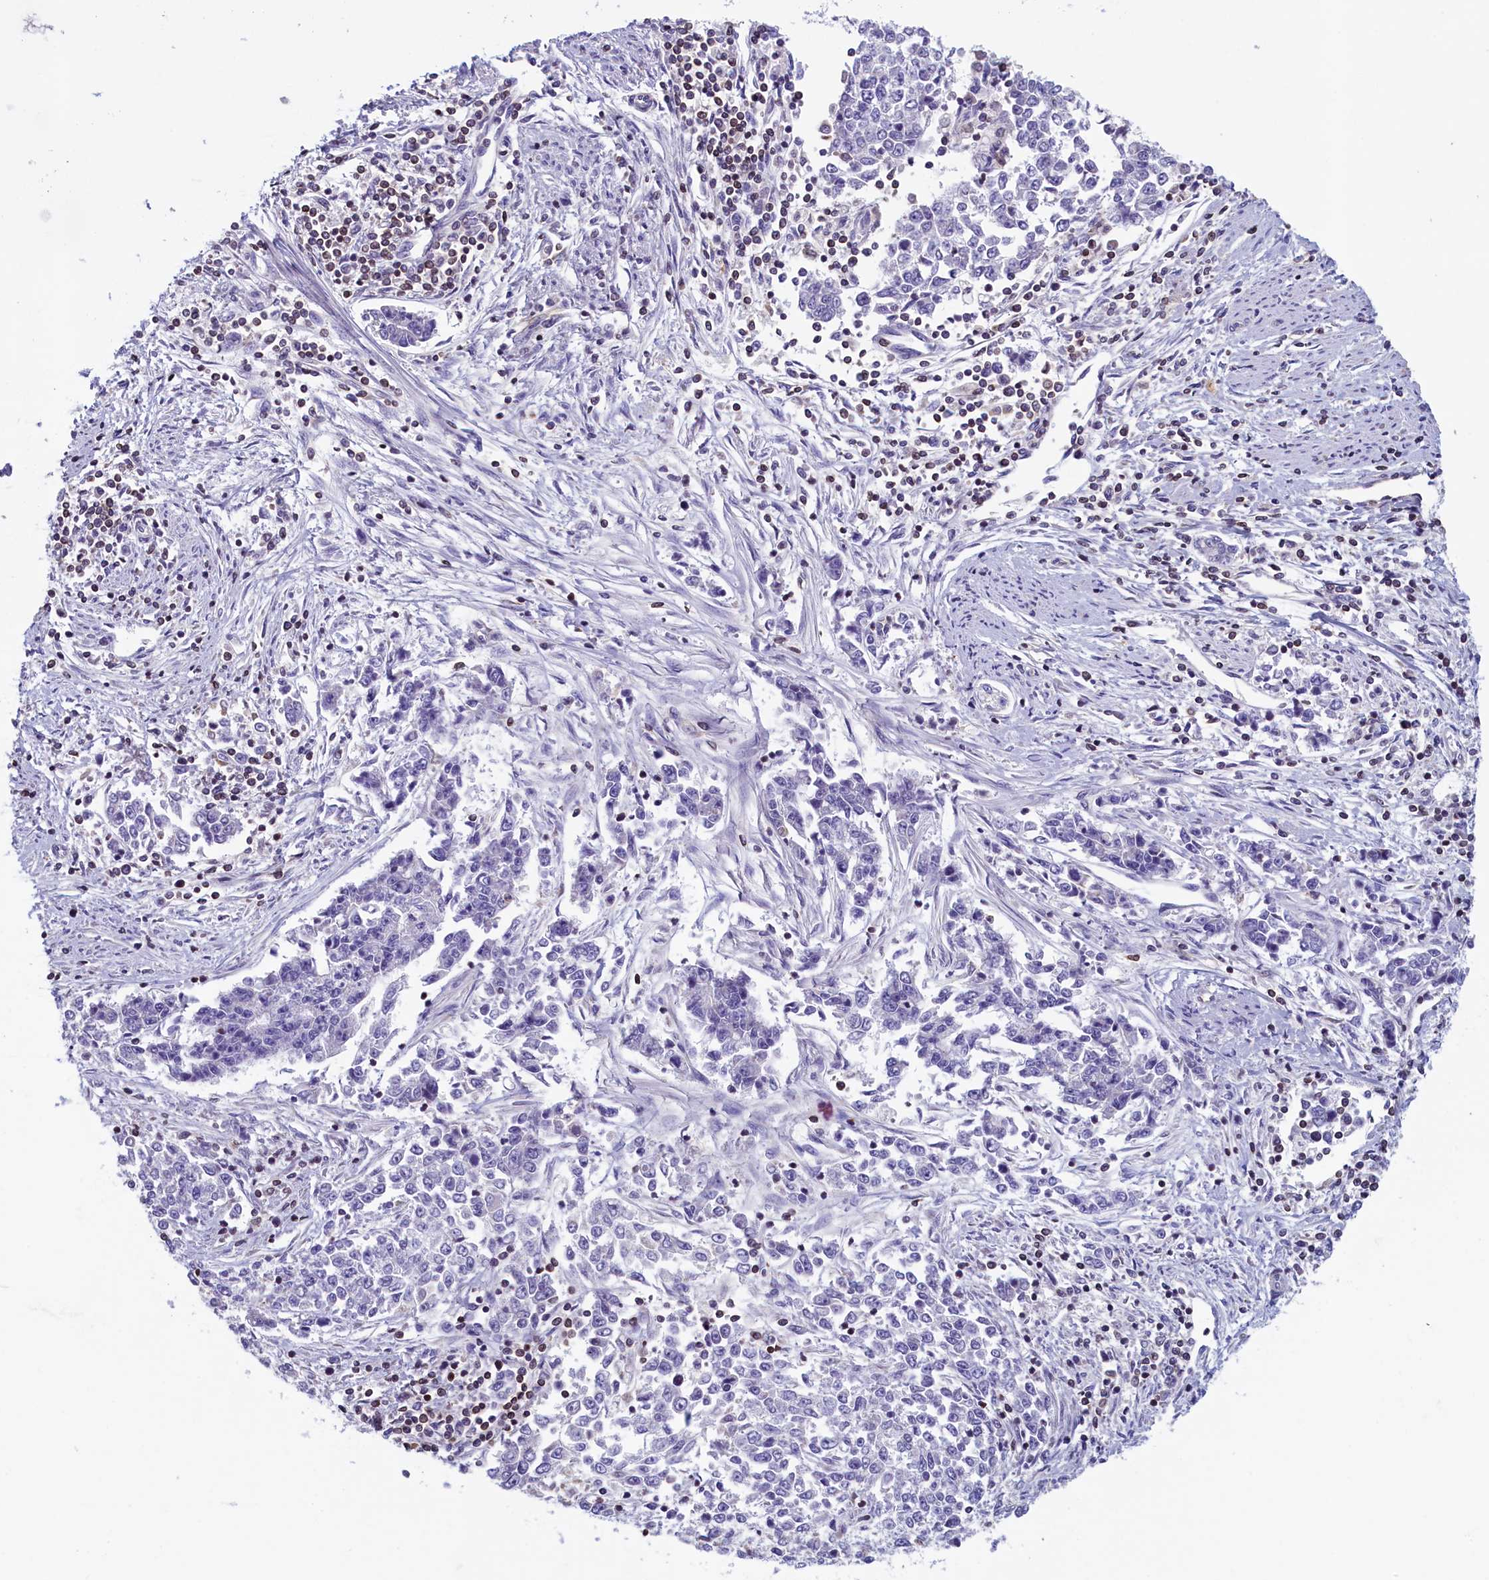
{"staining": {"intensity": "negative", "quantity": "none", "location": "none"}, "tissue": "endometrial cancer", "cell_type": "Tumor cells", "image_type": "cancer", "snomed": [{"axis": "morphology", "description": "Adenocarcinoma, NOS"}, {"axis": "topography", "description": "Endometrium"}], "caption": "Protein analysis of endometrial cancer (adenocarcinoma) shows no significant staining in tumor cells.", "gene": "TRAF3IP3", "patient": {"sex": "female", "age": 50}}